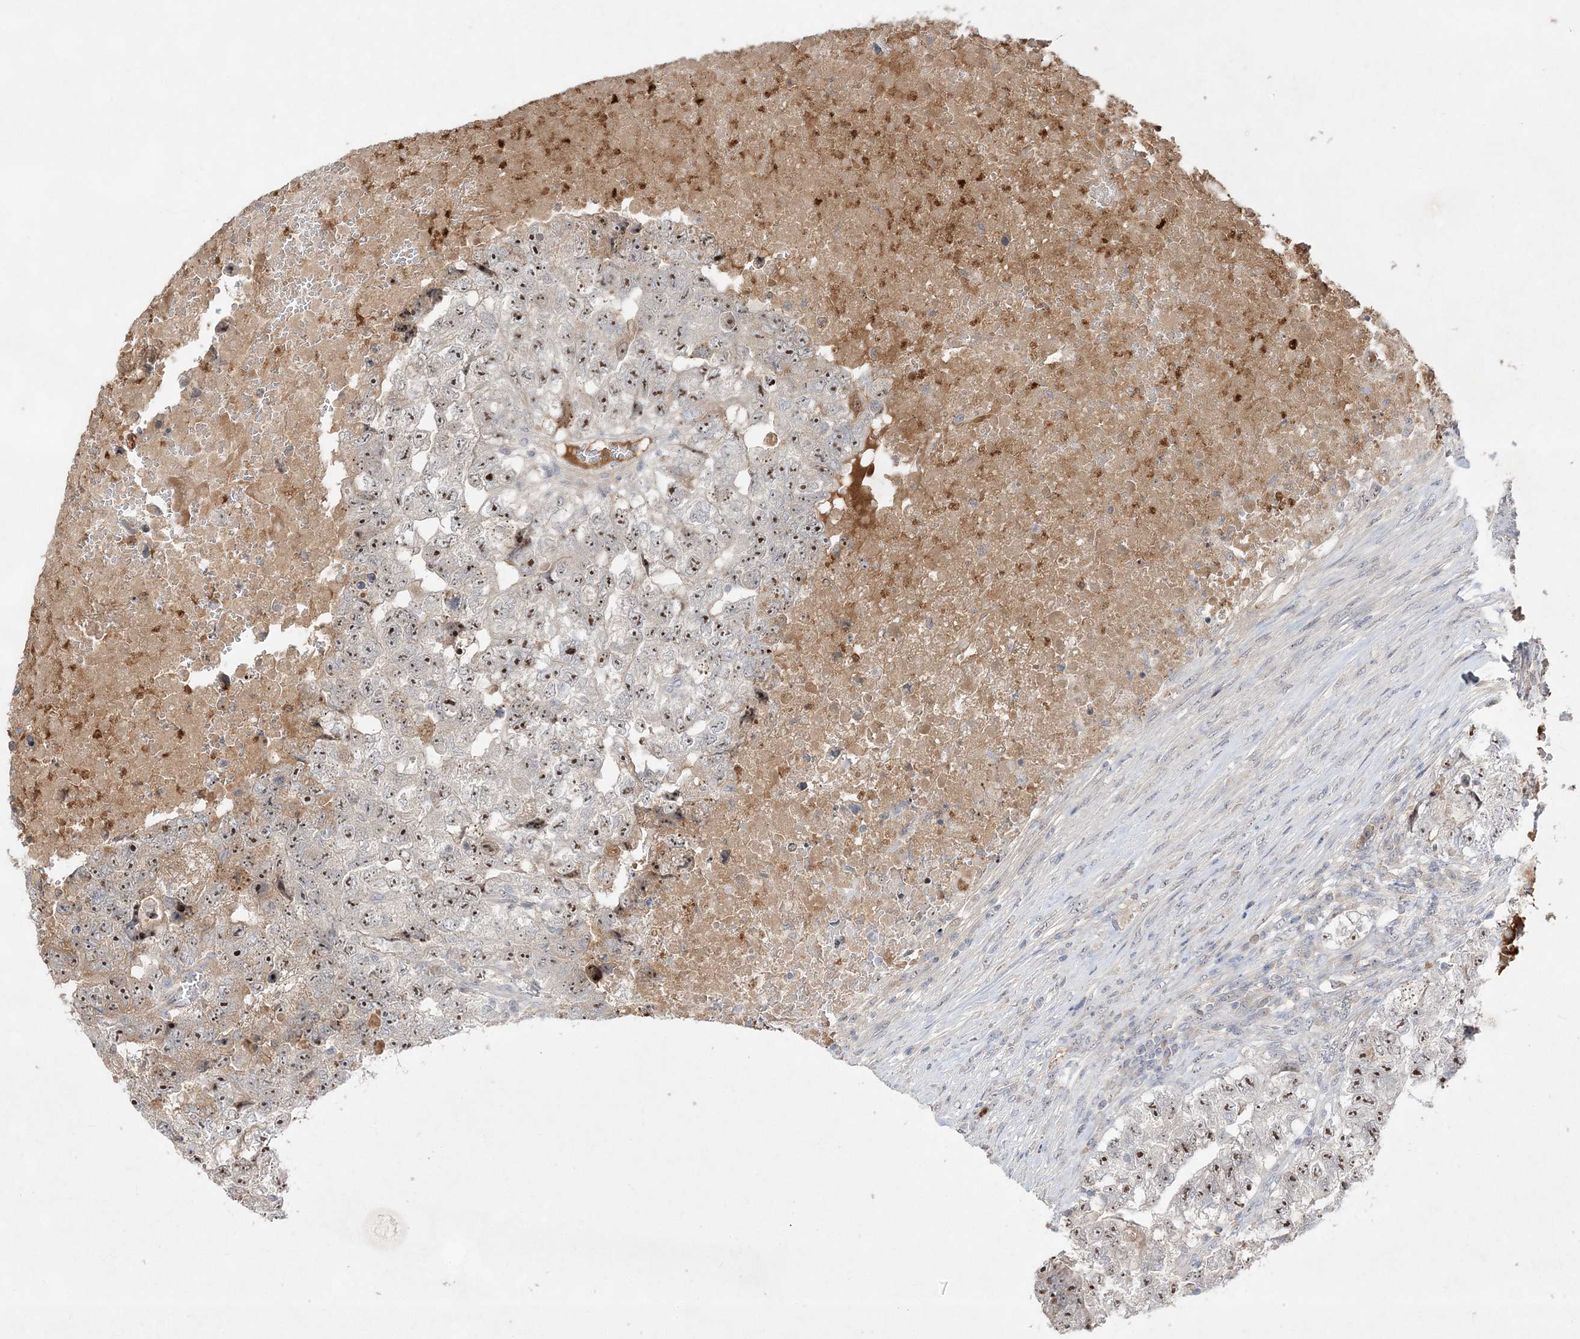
{"staining": {"intensity": "strong", "quantity": ">75%", "location": "nuclear"}, "tissue": "testis cancer", "cell_type": "Tumor cells", "image_type": "cancer", "snomed": [{"axis": "morphology", "description": "Carcinoma, Embryonal, NOS"}, {"axis": "topography", "description": "Testis"}], "caption": "Immunohistochemical staining of testis cancer (embryonal carcinoma) reveals high levels of strong nuclear protein staining in approximately >75% of tumor cells.", "gene": "NOP16", "patient": {"sex": "male", "age": 36}}